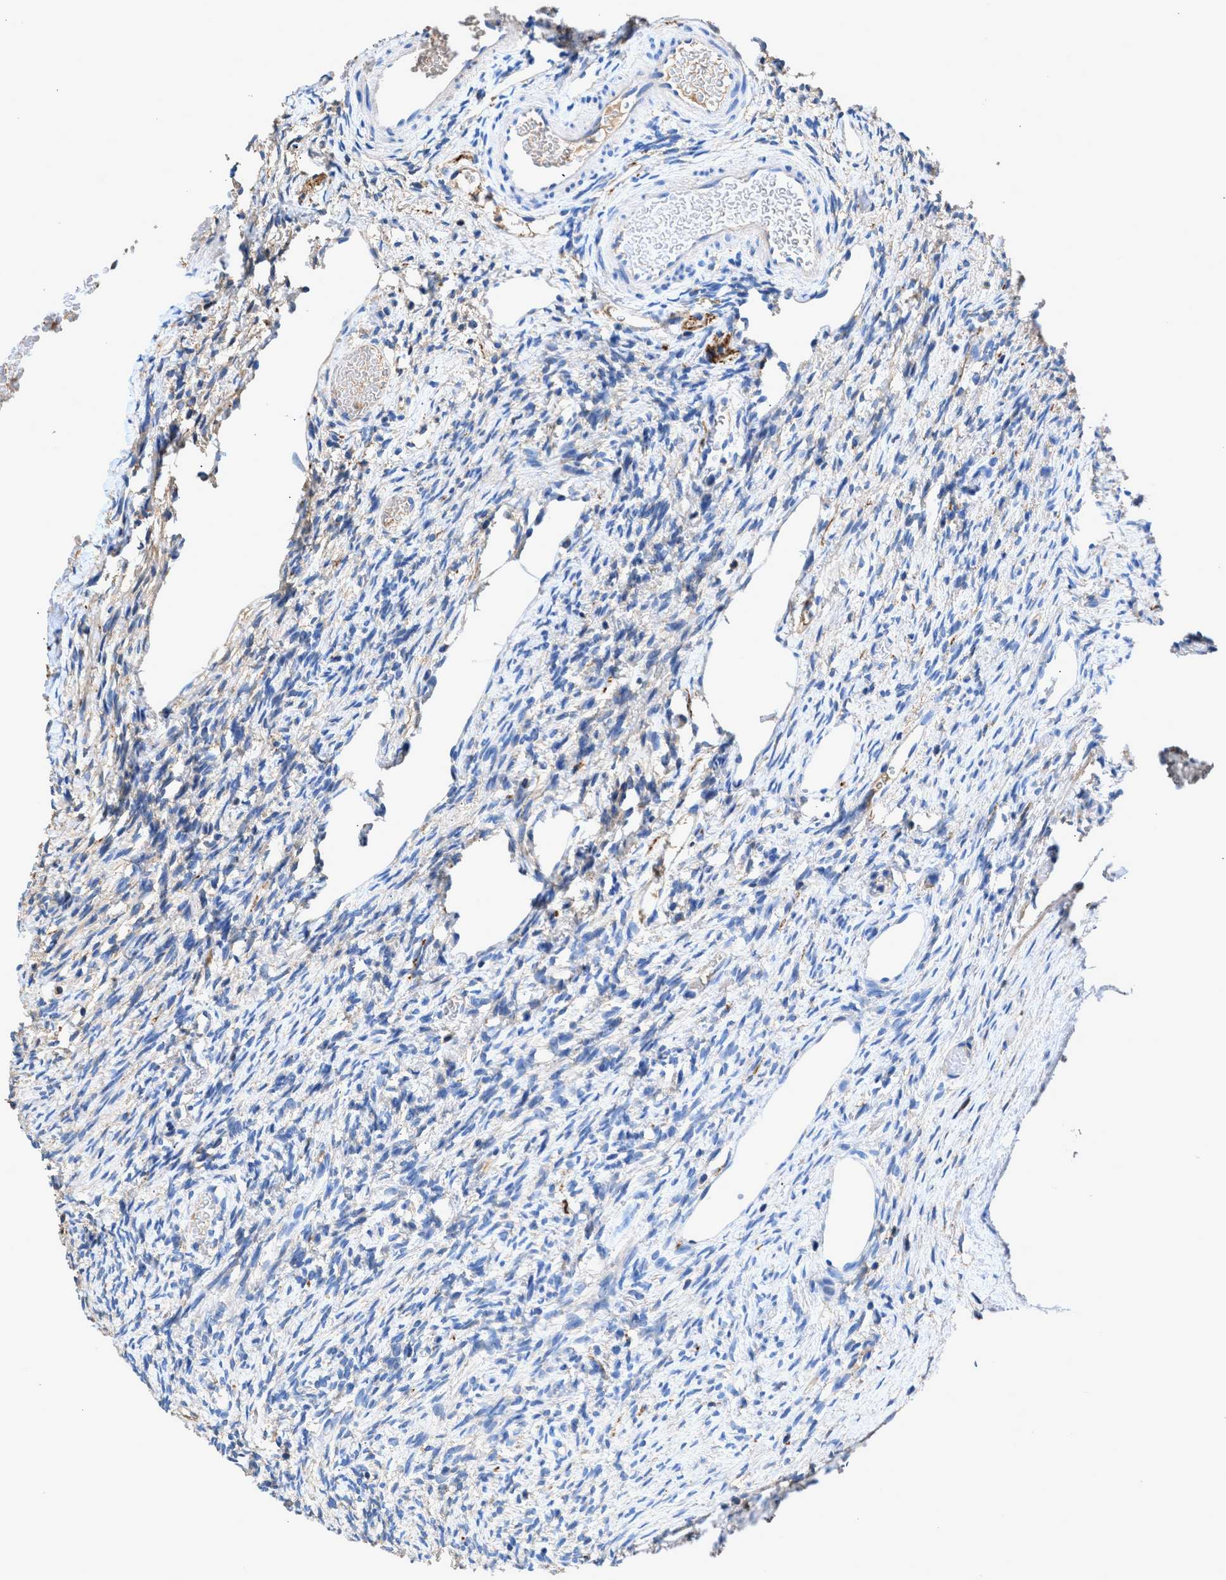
{"staining": {"intensity": "negative", "quantity": "none", "location": "none"}, "tissue": "ovary", "cell_type": "Ovarian stroma cells", "image_type": "normal", "snomed": [{"axis": "morphology", "description": "Normal tissue, NOS"}, {"axis": "topography", "description": "Ovary"}], "caption": "Unremarkable ovary was stained to show a protein in brown. There is no significant staining in ovarian stroma cells. The staining was performed using DAB (3,3'-diaminobenzidine) to visualize the protein expression in brown, while the nuclei were stained in blue with hematoxylin (Magnification: 20x).", "gene": "KCNQ4", "patient": {"sex": "female", "age": 33}}